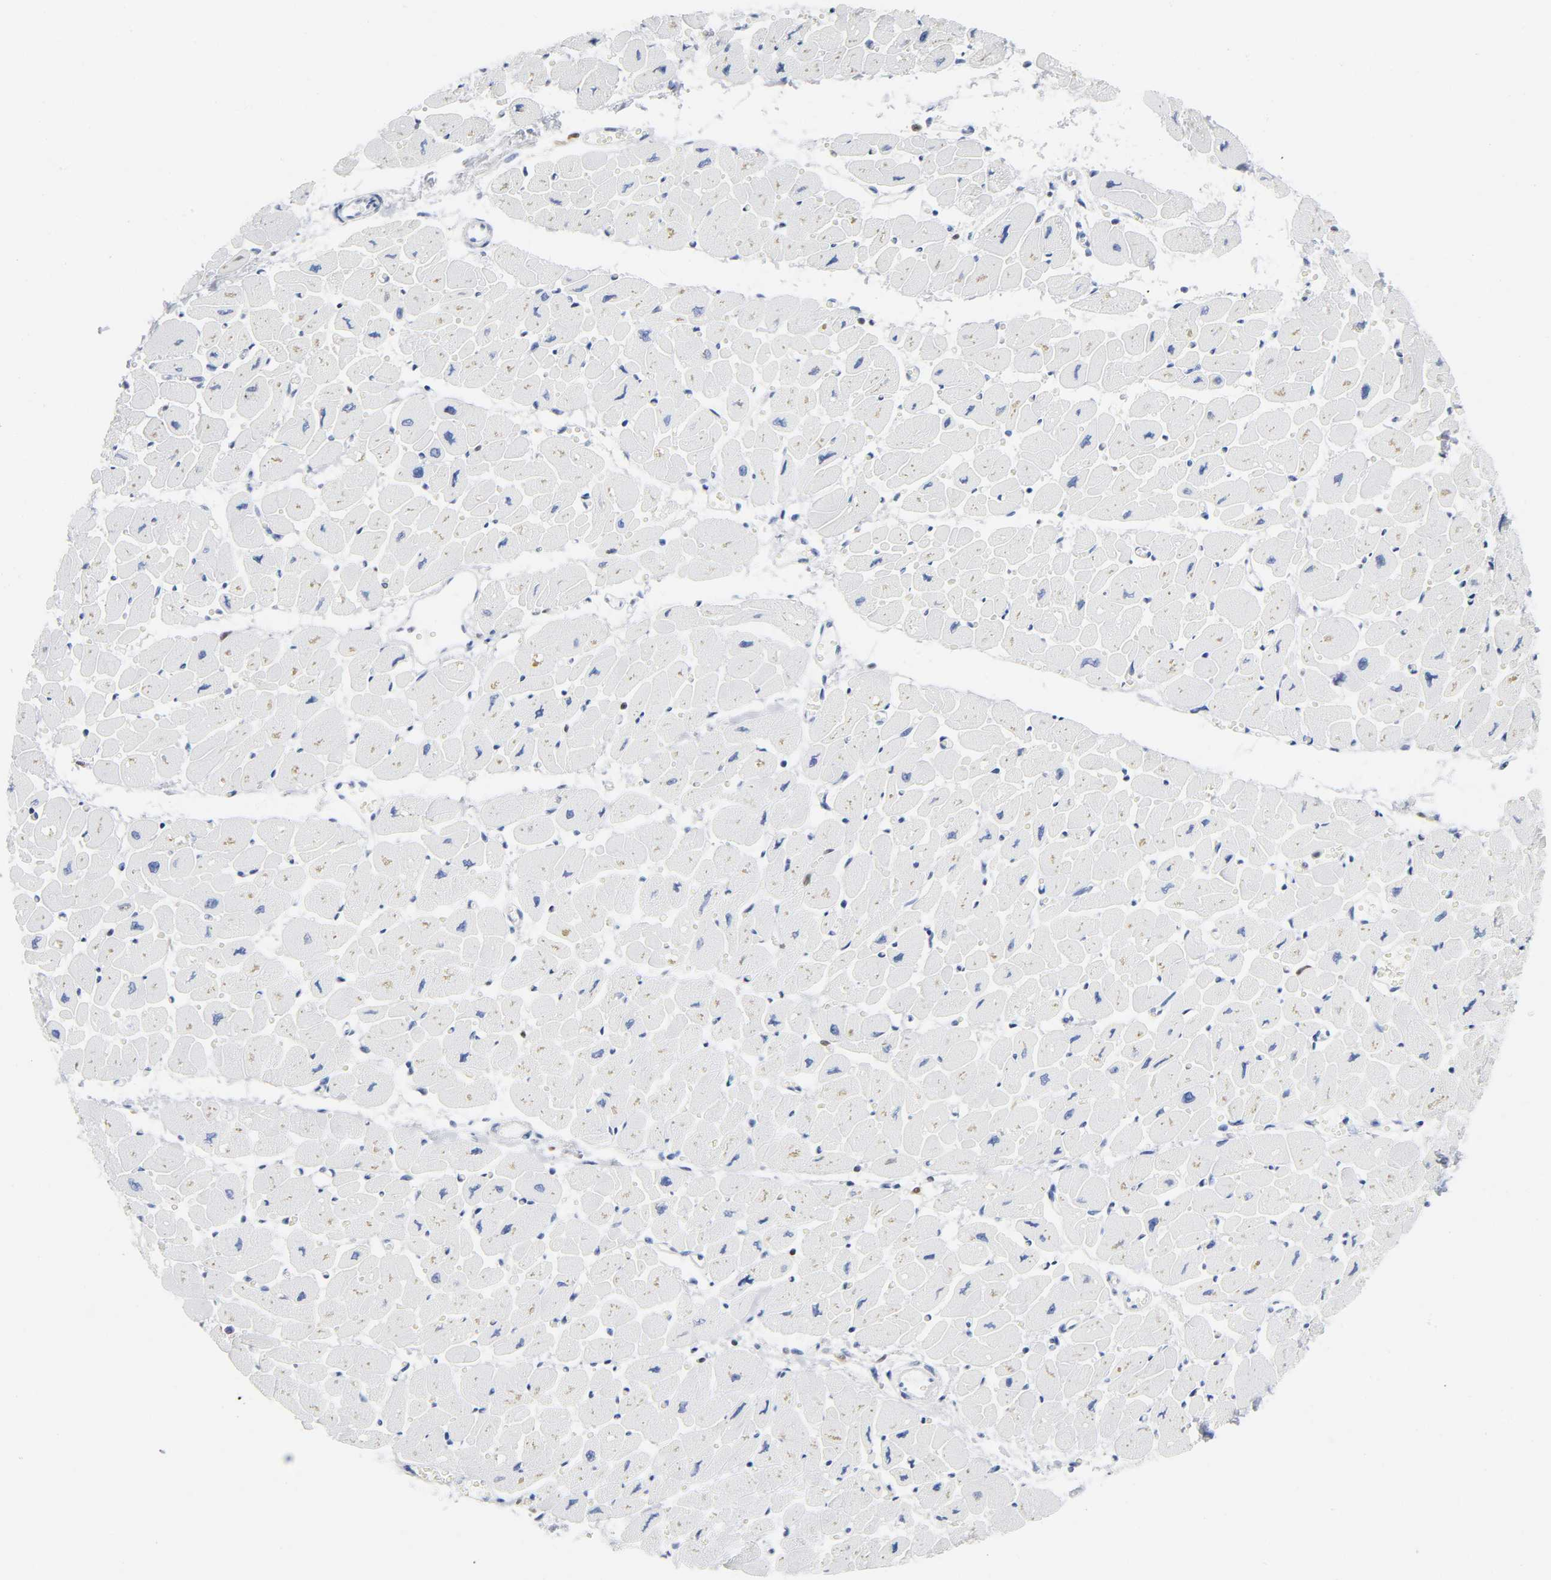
{"staining": {"intensity": "negative", "quantity": "none", "location": "none"}, "tissue": "heart muscle", "cell_type": "Cardiomyocytes", "image_type": "normal", "snomed": [{"axis": "morphology", "description": "Normal tissue, NOS"}, {"axis": "topography", "description": "Heart"}], "caption": "Immunohistochemistry histopathology image of unremarkable heart muscle: heart muscle stained with DAB shows no significant protein positivity in cardiomyocytes.", "gene": "DOK2", "patient": {"sex": "female", "age": 54}}